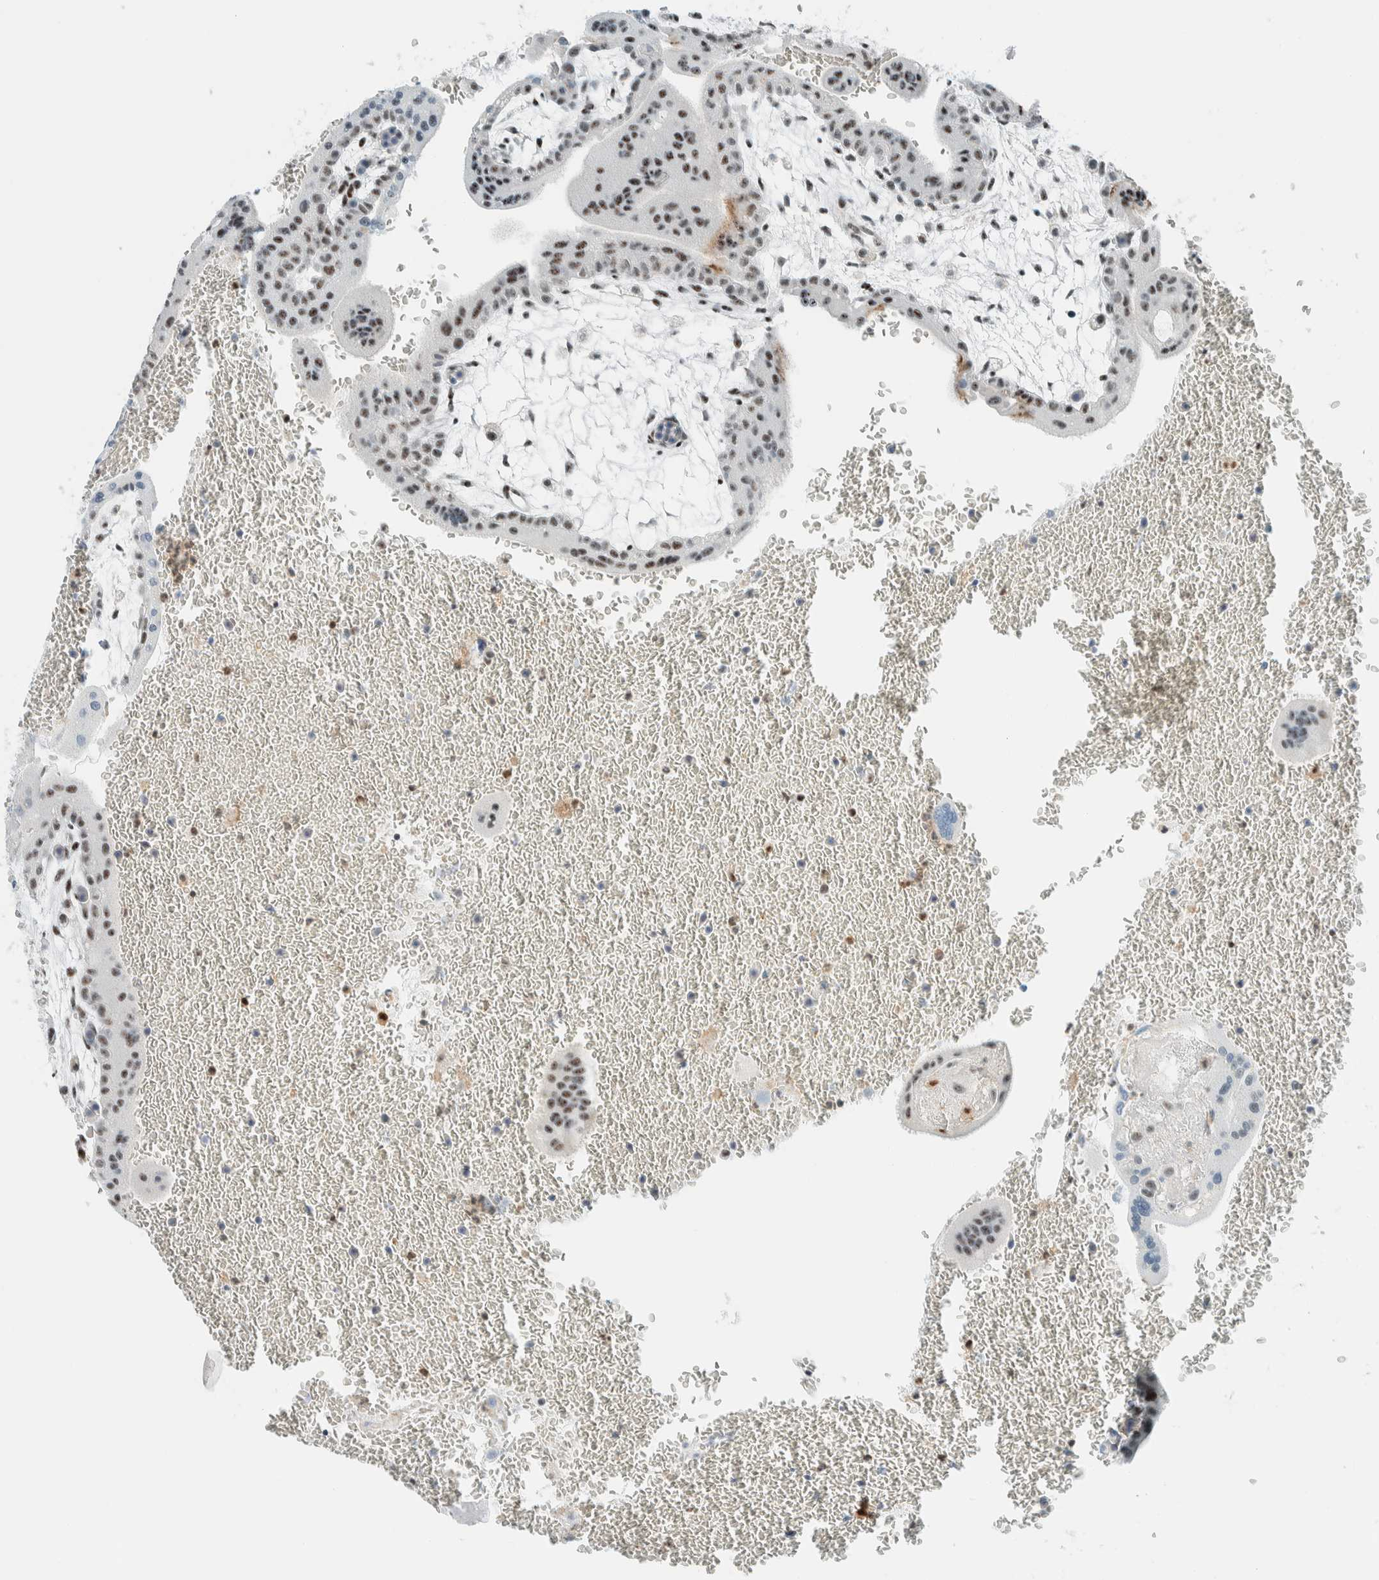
{"staining": {"intensity": "moderate", "quantity": "25%-75%", "location": "nuclear"}, "tissue": "placenta", "cell_type": "Trophoblastic cells", "image_type": "normal", "snomed": [{"axis": "morphology", "description": "Normal tissue, NOS"}, {"axis": "topography", "description": "Placenta"}], "caption": "Moderate nuclear staining is appreciated in approximately 25%-75% of trophoblastic cells in benign placenta. (IHC, brightfield microscopy, high magnification).", "gene": "CYSRT1", "patient": {"sex": "female", "age": 35}}